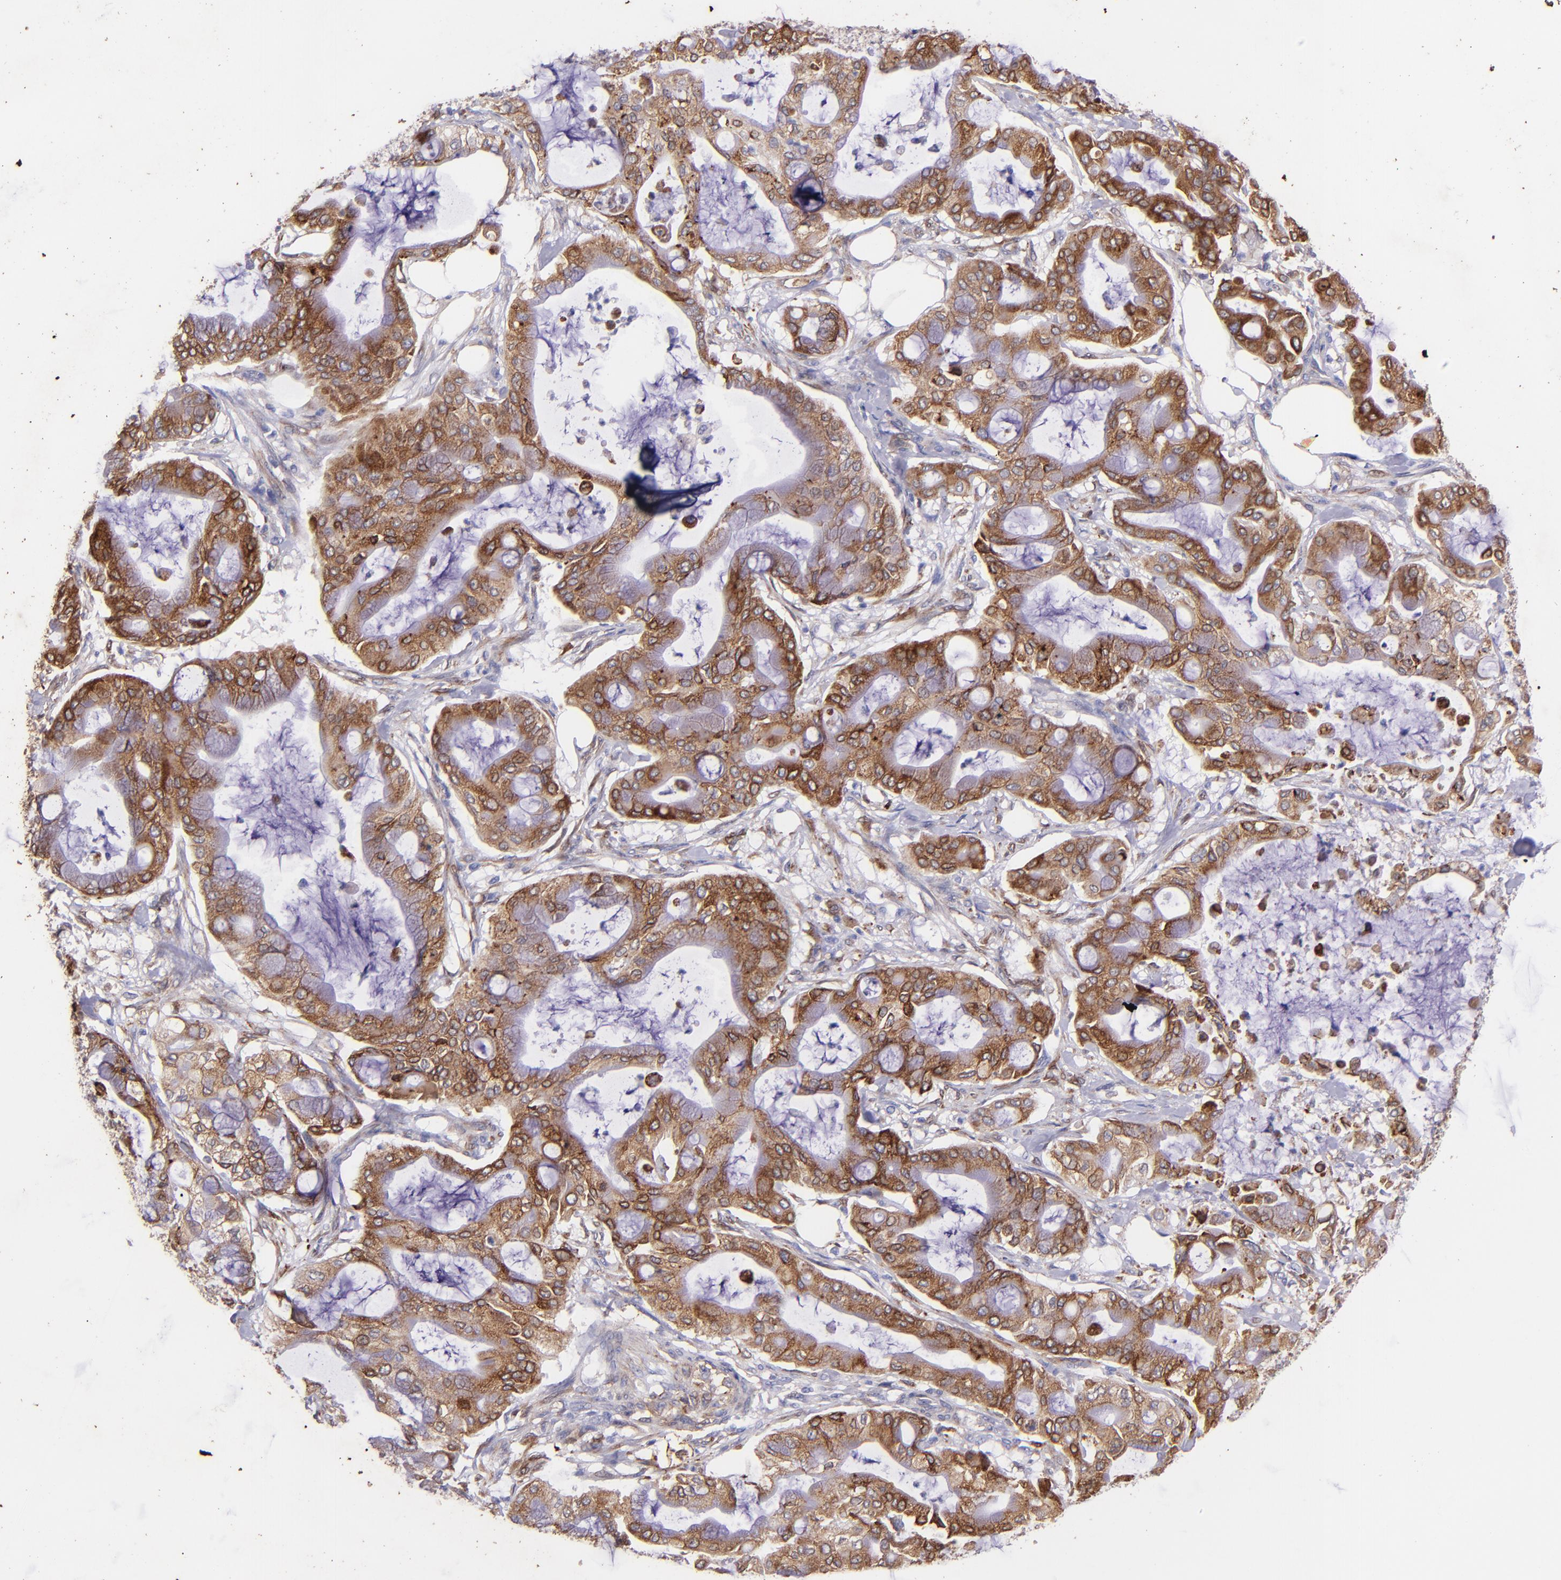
{"staining": {"intensity": "strong", "quantity": ">75%", "location": "cytoplasmic/membranous"}, "tissue": "pancreatic cancer", "cell_type": "Tumor cells", "image_type": "cancer", "snomed": [{"axis": "morphology", "description": "Adenocarcinoma, NOS"}, {"axis": "morphology", "description": "Adenocarcinoma, metastatic, NOS"}, {"axis": "topography", "description": "Lymph node"}, {"axis": "topography", "description": "Pancreas"}, {"axis": "topography", "description": "Duodenum"}], "caption": "Brown immunohistochemical staining in human adenocarcinoma (pancreatic) reveals strong cytoplasmic/membranous staining in approximately >75% of tumor cells. (Brightfield microscopy of DAB IHC at high magnification).", "gene": "RET", "patient": {"sex": "female", "age": 64}}